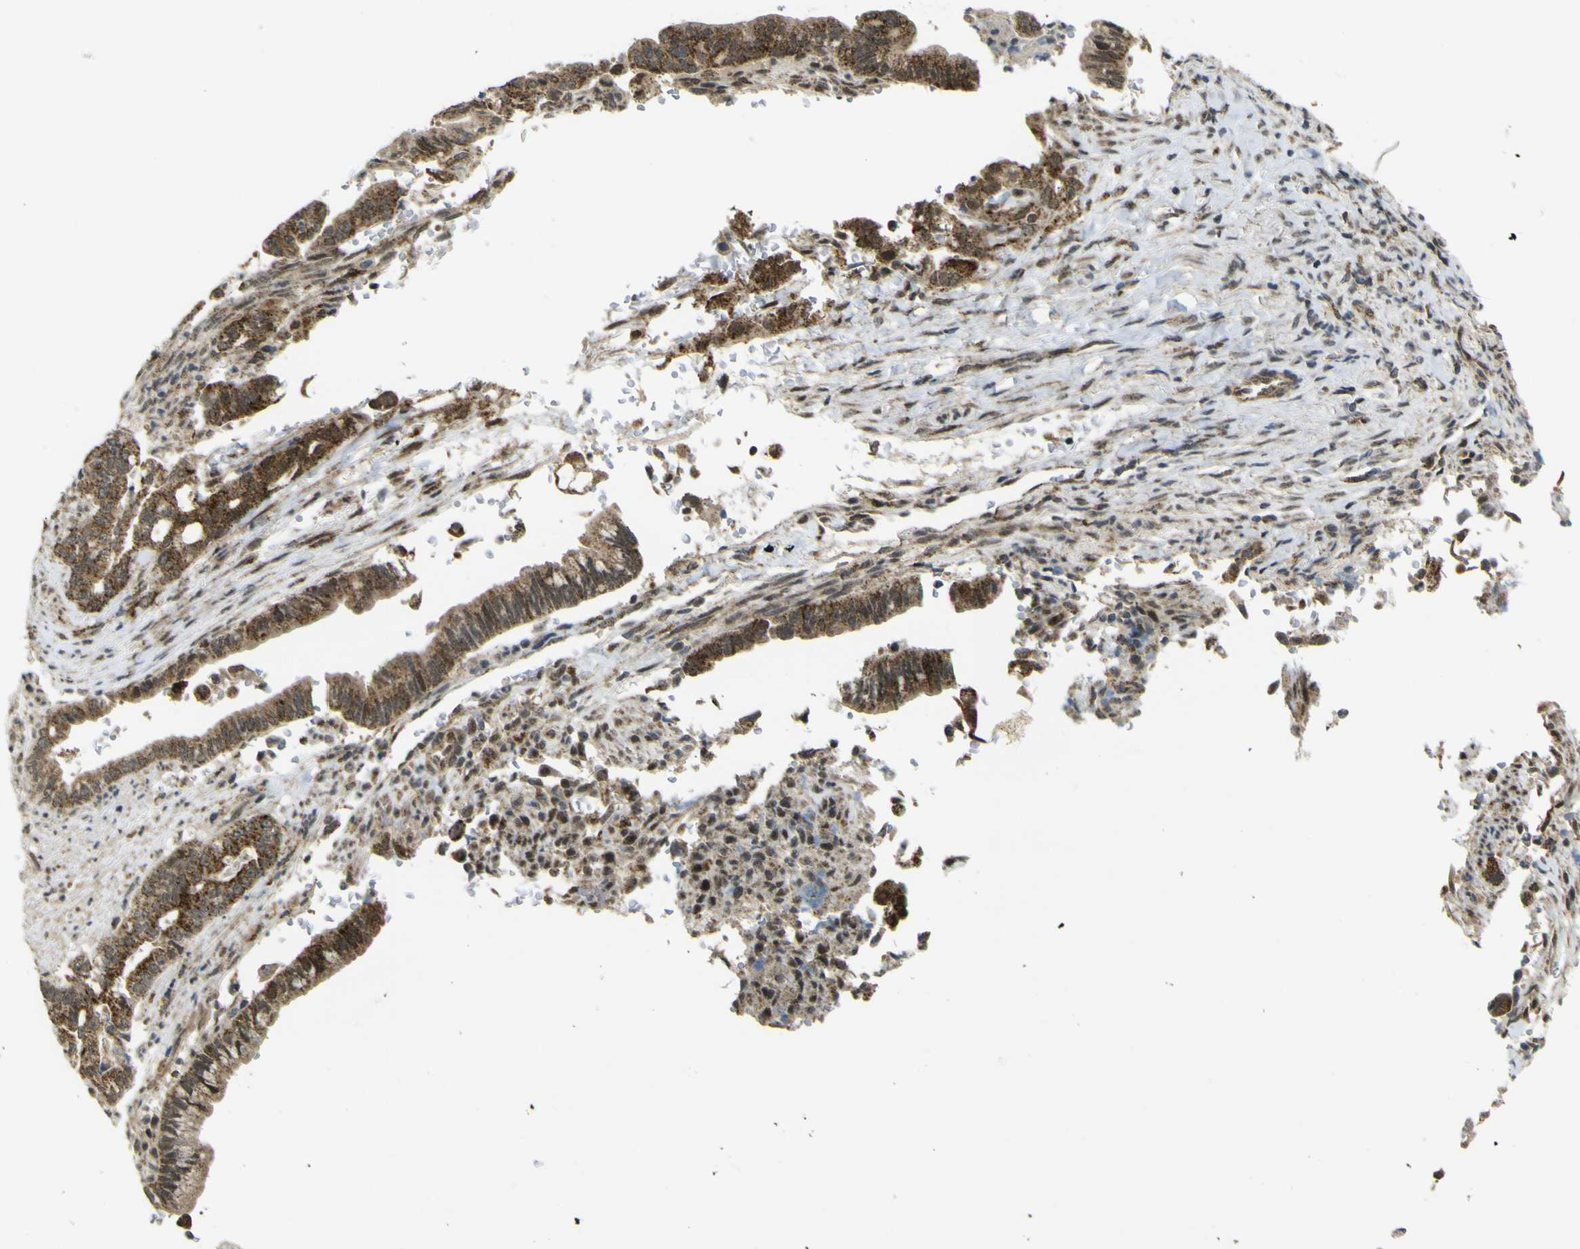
{"staining": {"intensity": "strong", "quantity": ">75%", "location": "cytoplasmic/membranous"}, "tissue": "pancreatic cancer", "cell_type": "Tumor cells", "image_type": "cancer", "snomed": [{"axis": "morphology", "description": "Adenocarcinoma, NOS"}, {"axis": "topography", "description": "Pancreas"}], "caption": "High-magnification brightfield microscopy of pancreatic cancer stained with DAB (brown) and counterstained with hematoxylin (blue). tumor cells exhibit strong cytoplasmic/membranous staining is identified in approximately>75% of cells.", "gene": "ACBD5", "patient": {"sex": "male", "age": 70}}